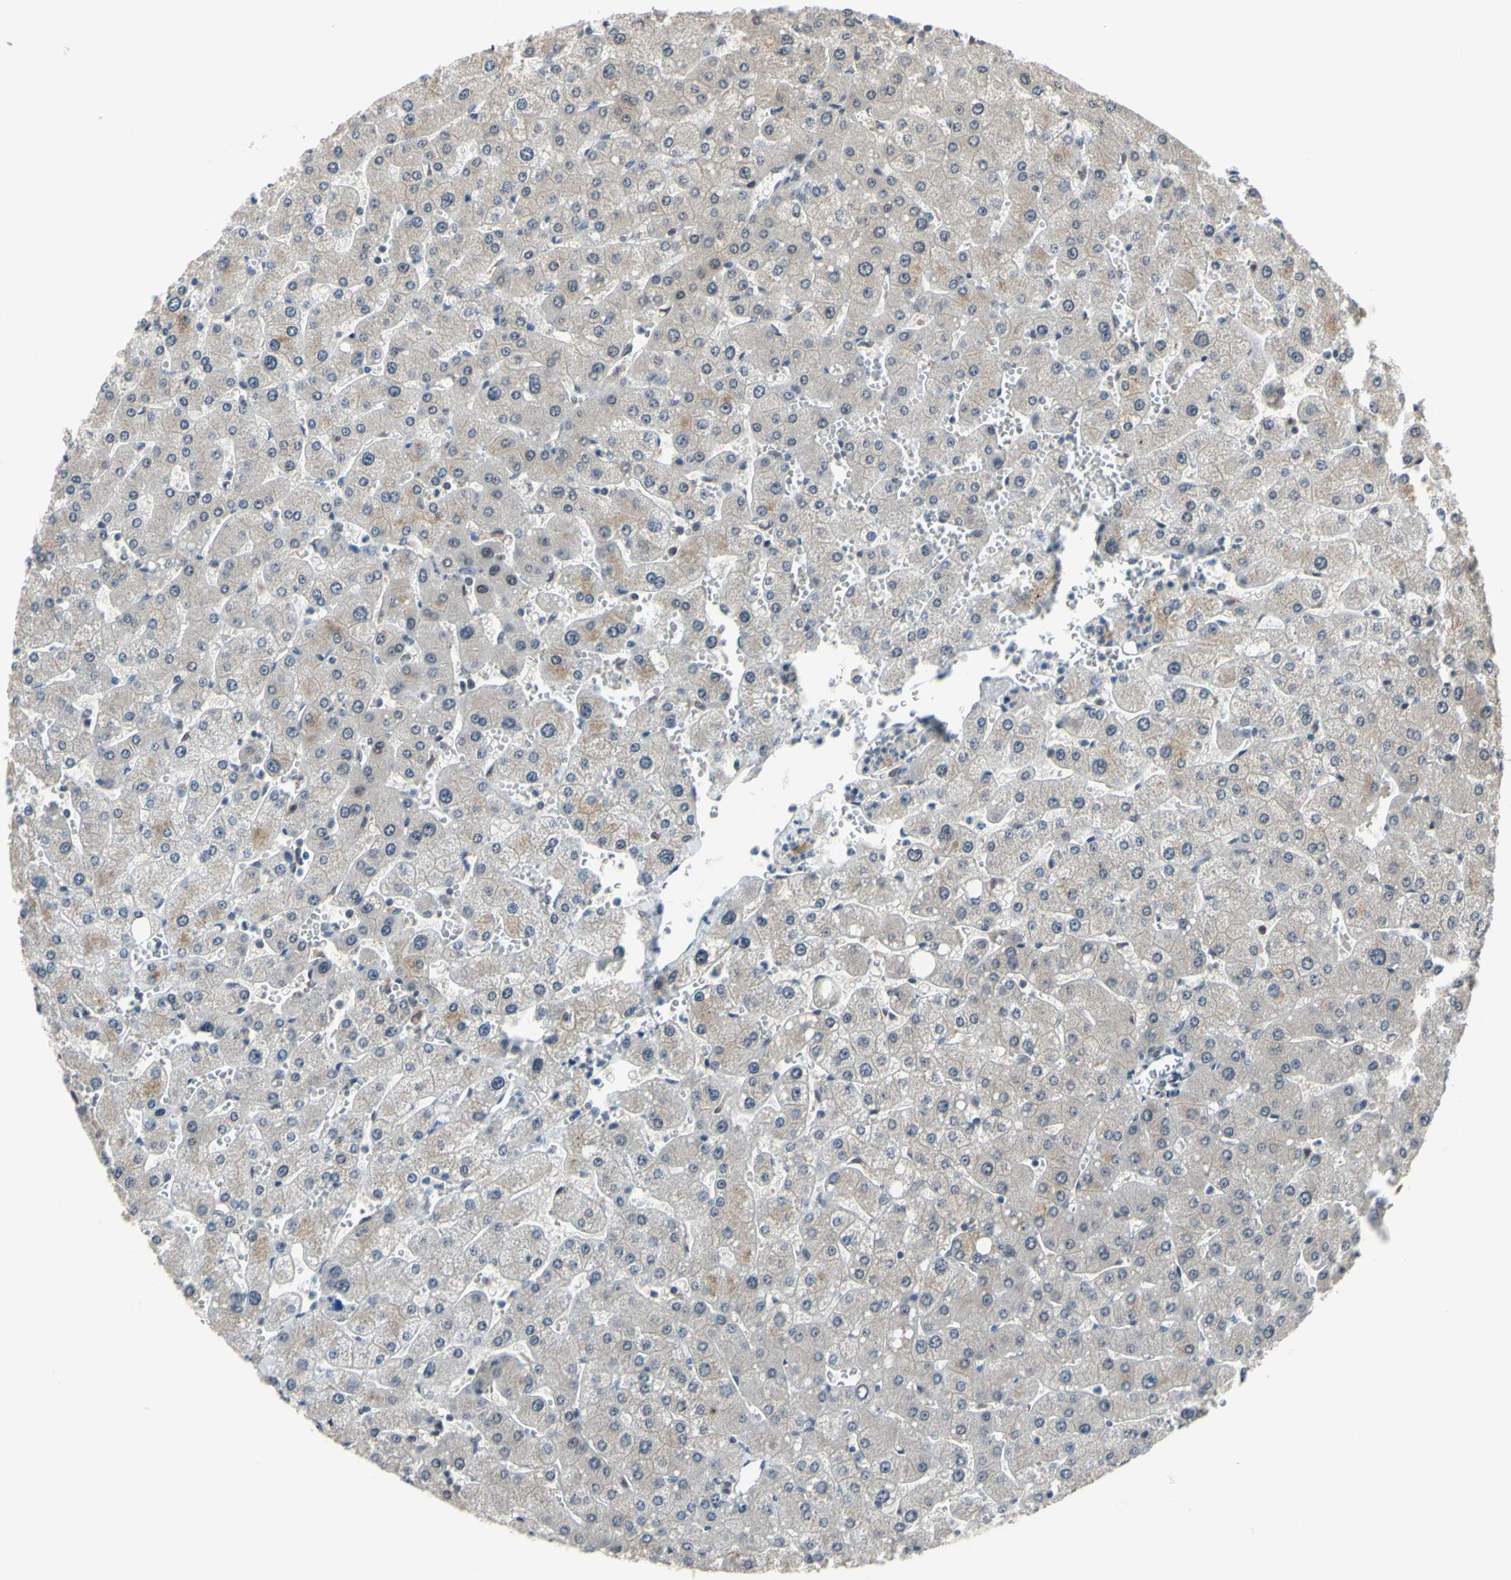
{"staining": {"intensity": "negative", "quantity": "none", "location": "none"}, "tissue": "liver", "cell_type": "Cholangiocytes", "image_type": "normal", "snomed": [{"axis": "morphology", "description": "Normal tissue, NOS"}, {"axis": "topography", "description": "Liver"}], "caption": "A micrograph of liver stained for a protein exhibits no brown staining in cholangiocytes.", "gene": "HSPA4", "patient": {"sex": "male", "age": 55}}